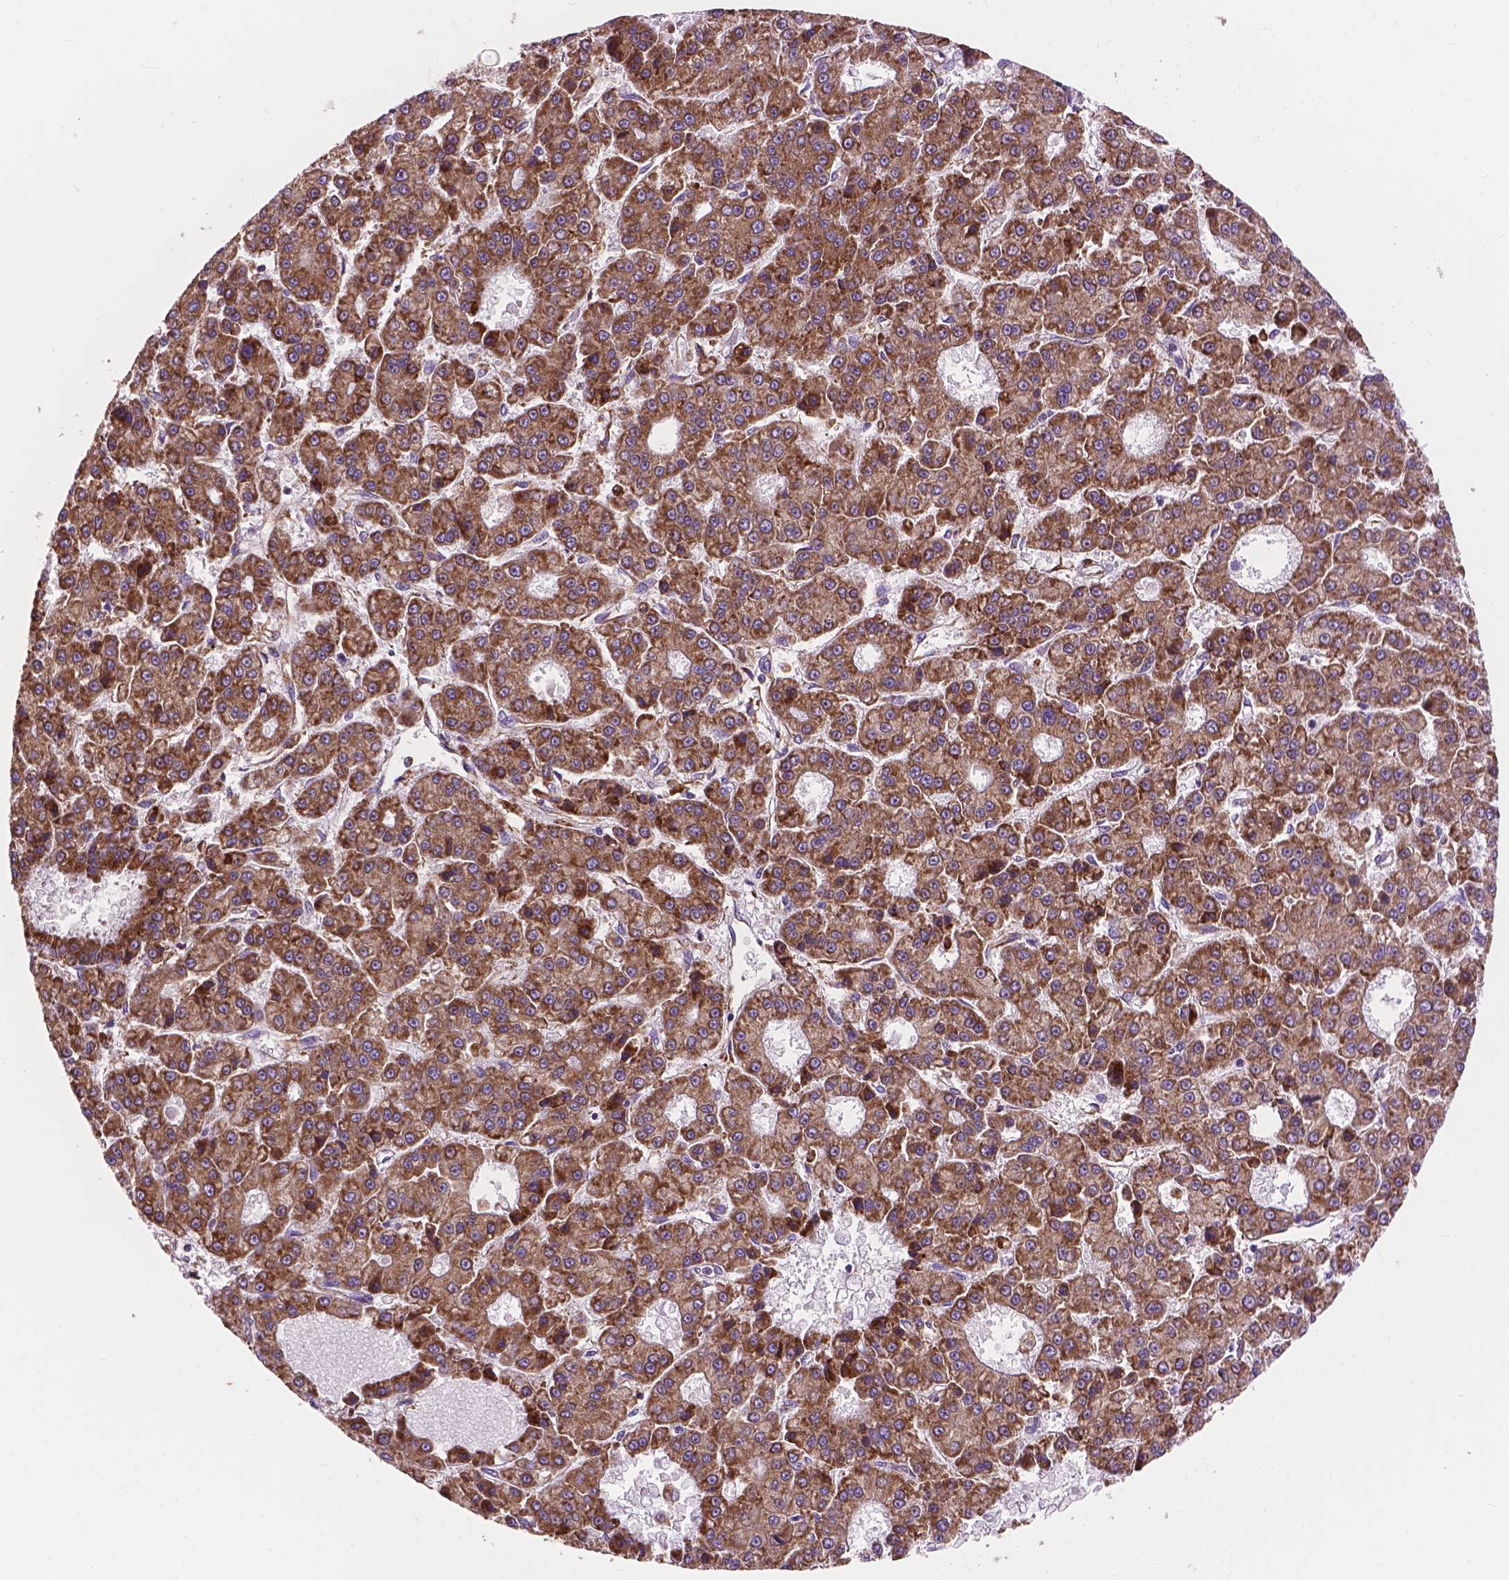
{"staining": {"intensity": "moderate", "quantity": ">75%", "location": "cytoplasmic/membranous"}, "tissue": "liver cancer", "cell_type": "Tumor cells", "image_type": "cancer", "snomed": [{"axis": "morphology", "description": "Carcinoma, Hepatocellular, NOS"}, {"axis": "topography", "description": "Liver"}], "caption": "Protein positivity by immunohistochemistry exhibits moderate cytoplasmic/membranous expression in about >75% of tumor cells in liver hepatocellular carcinoma. (IHC, brightfield microscopy, high magnification).", "gene": "RPL37A", "patient": {"sex": "male", "age": 70}}